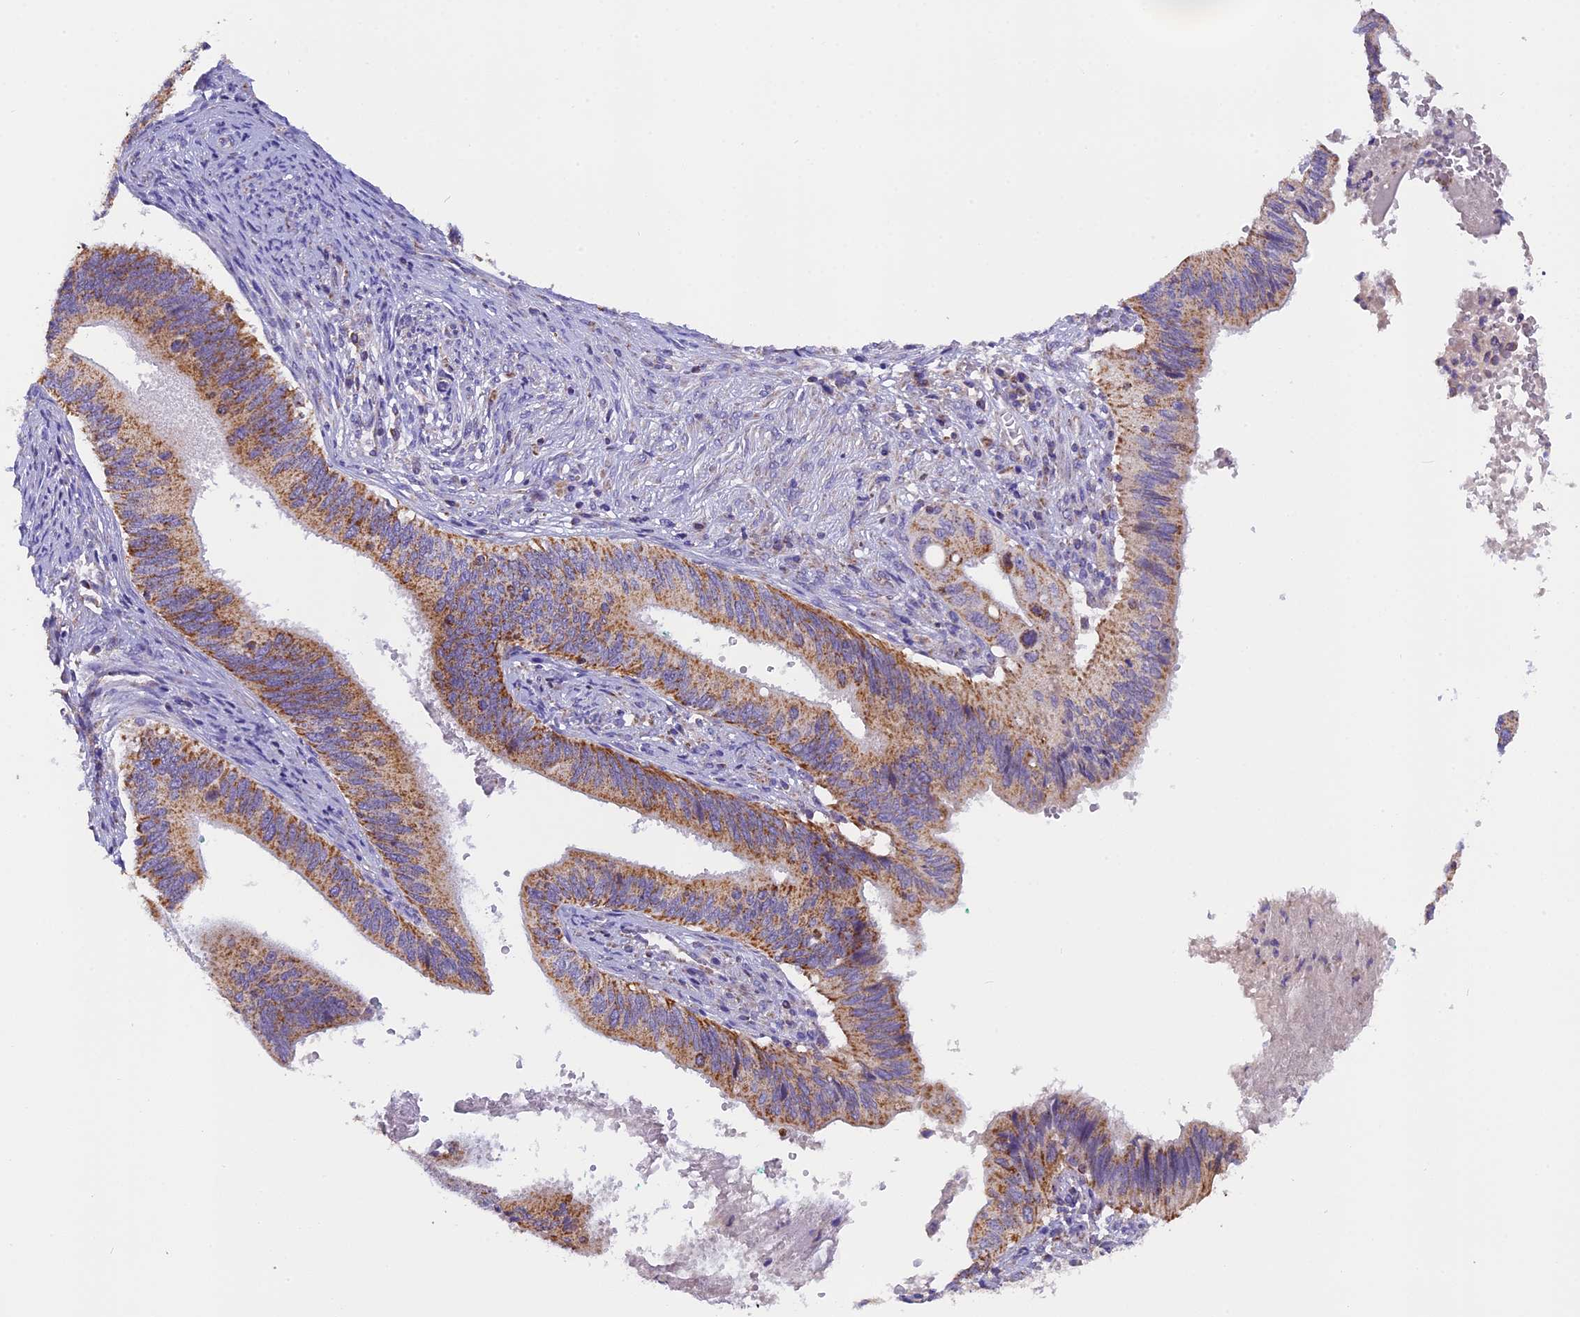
{"staining": {"intensity": "moderate", "quantity": ">75%", "location": "cytoplasmic/membranous"}, "tissue": "cervical cancer", "cell_type": "Tumor cells", "image_type": "cancer", "snomed": [{"axis": "morphology", "description": "Adenocarcinoma, NOS"}, {"axis": "topography", "description": "Cervix"}], "caption": "Cervical cancer (adenocarcinoma) stained with a brown dye demonstrates moderate cytoplasmic/membranous positive expression in approximately >75% of tumor cells.", "gene": "MGME1", "patient": {"sex": "female", "age": 42}}